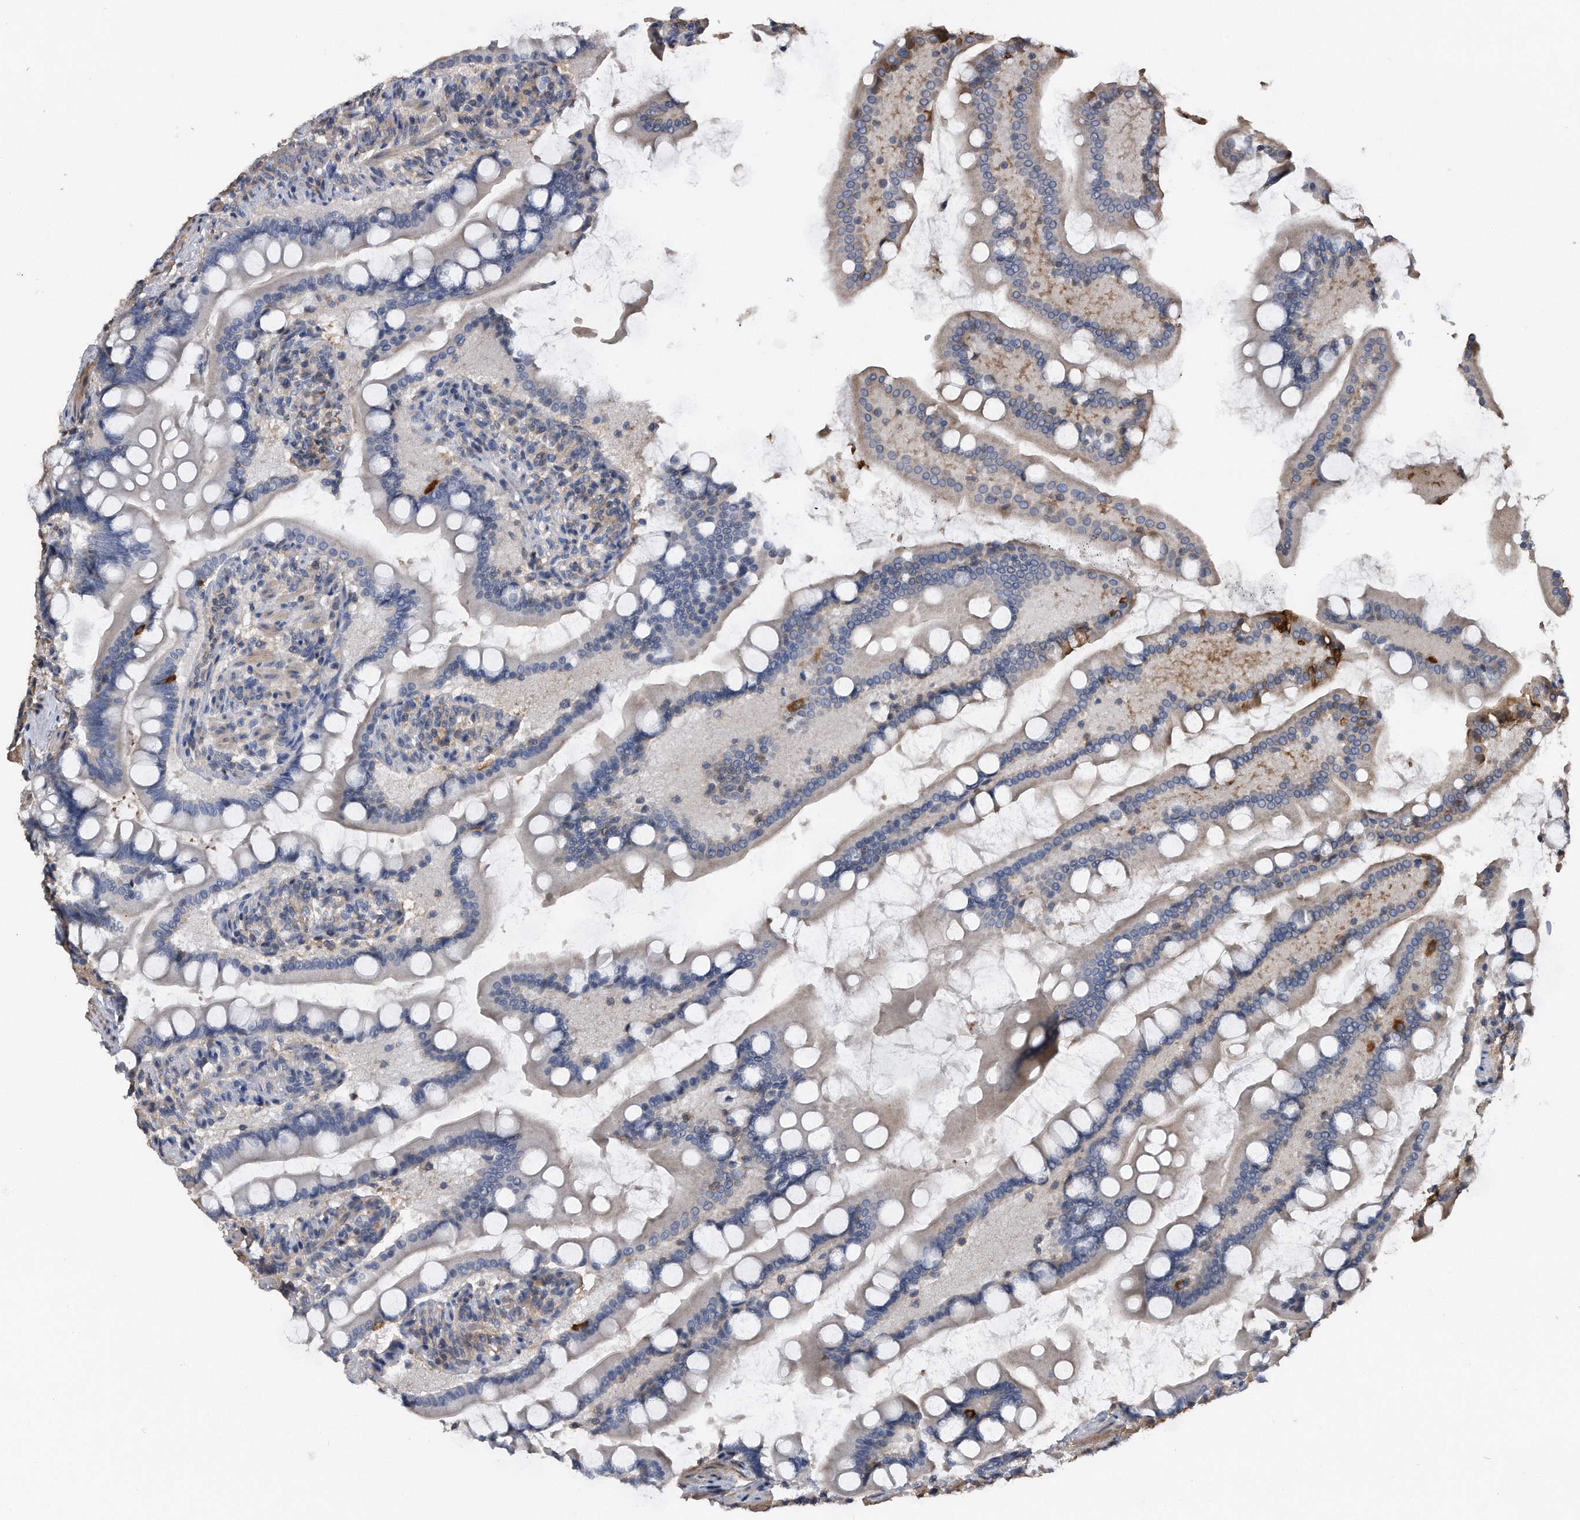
{"staining": {"intensity": "strong", "quantity": "<25%", "location": "cytoplasmic/membranous"}, "tissue": "small intestine", "cell_type": "Glandular cells", "image_type": "normal", "snomed": [{"axis": "morphology", "description": "Normal tissue, NOS"}, {"axis": "topography", "description": "Small intestine"}], "caption": "Benign small intestine was stained to show a protein in brown. There is medium levels of strong cytoplasmic/membranous expression in approximately <25% of glandular cells. (brown staining indicates protein expression, while blue staining denotes nuclei).", "gene": "KCND3", "patient": {"sex": "male", "age": 41}}